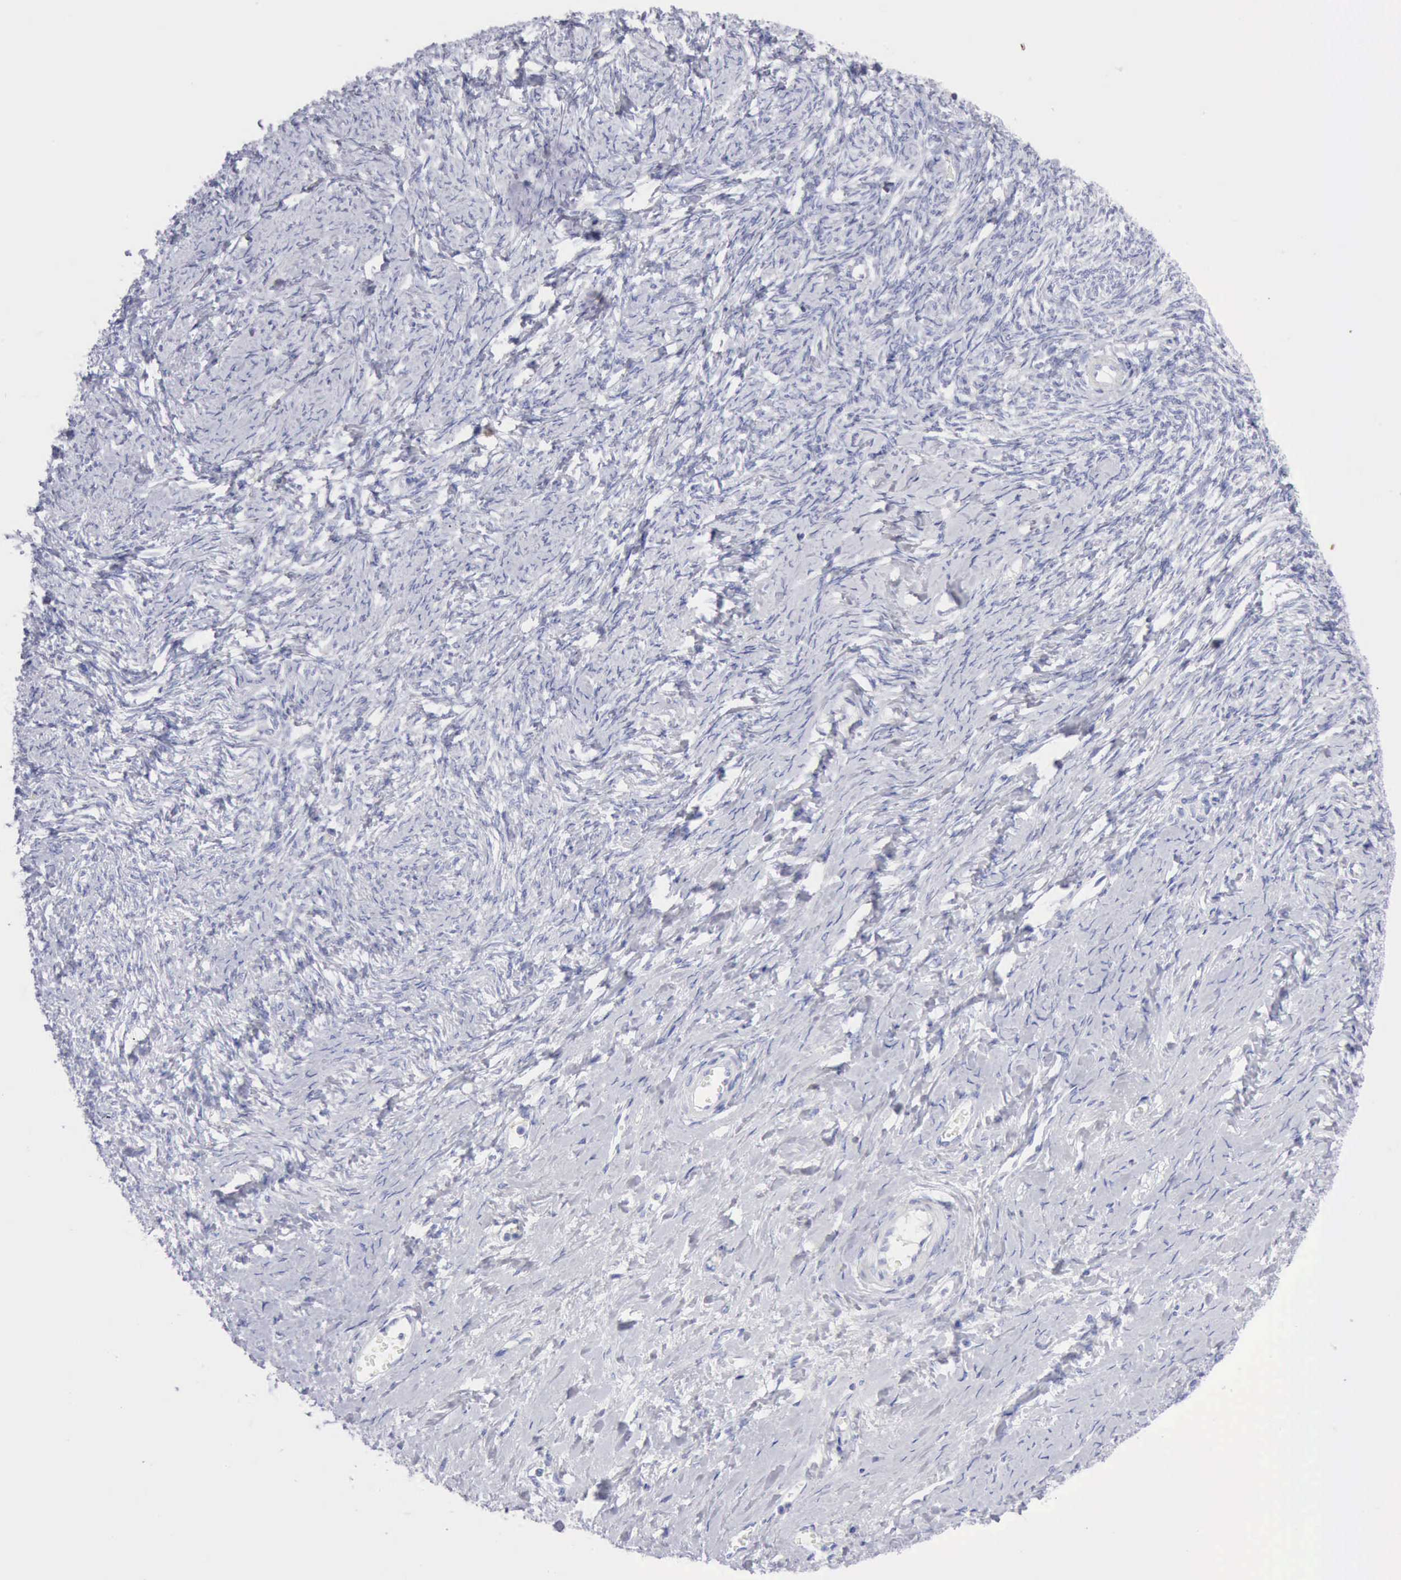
{"staining": {"intensity": "negative", "quantity": "none", "location": "none"}, "tissue": "ovarian cancer", "cell_type": "Tumor cells", "image_type": "cancer", "snomed": [{"axis": "morphology", "description": "Normal tissue, NOS"}, {"axis": "morphology", "description": "Cystadenocarcinoma, serous, NOS"}, {"axis": "topography", "description": "Ovary"}], "caption": "There is no significant positivity in tumor cells of serous cystadenocarcinoma (ovarian). (DAB (3,3'-diaminobenzidine) immunohistochemistry with hematoxylin counter stain).", "gene": "KRT5", "patient": {"sex": "female", "age": 62}}